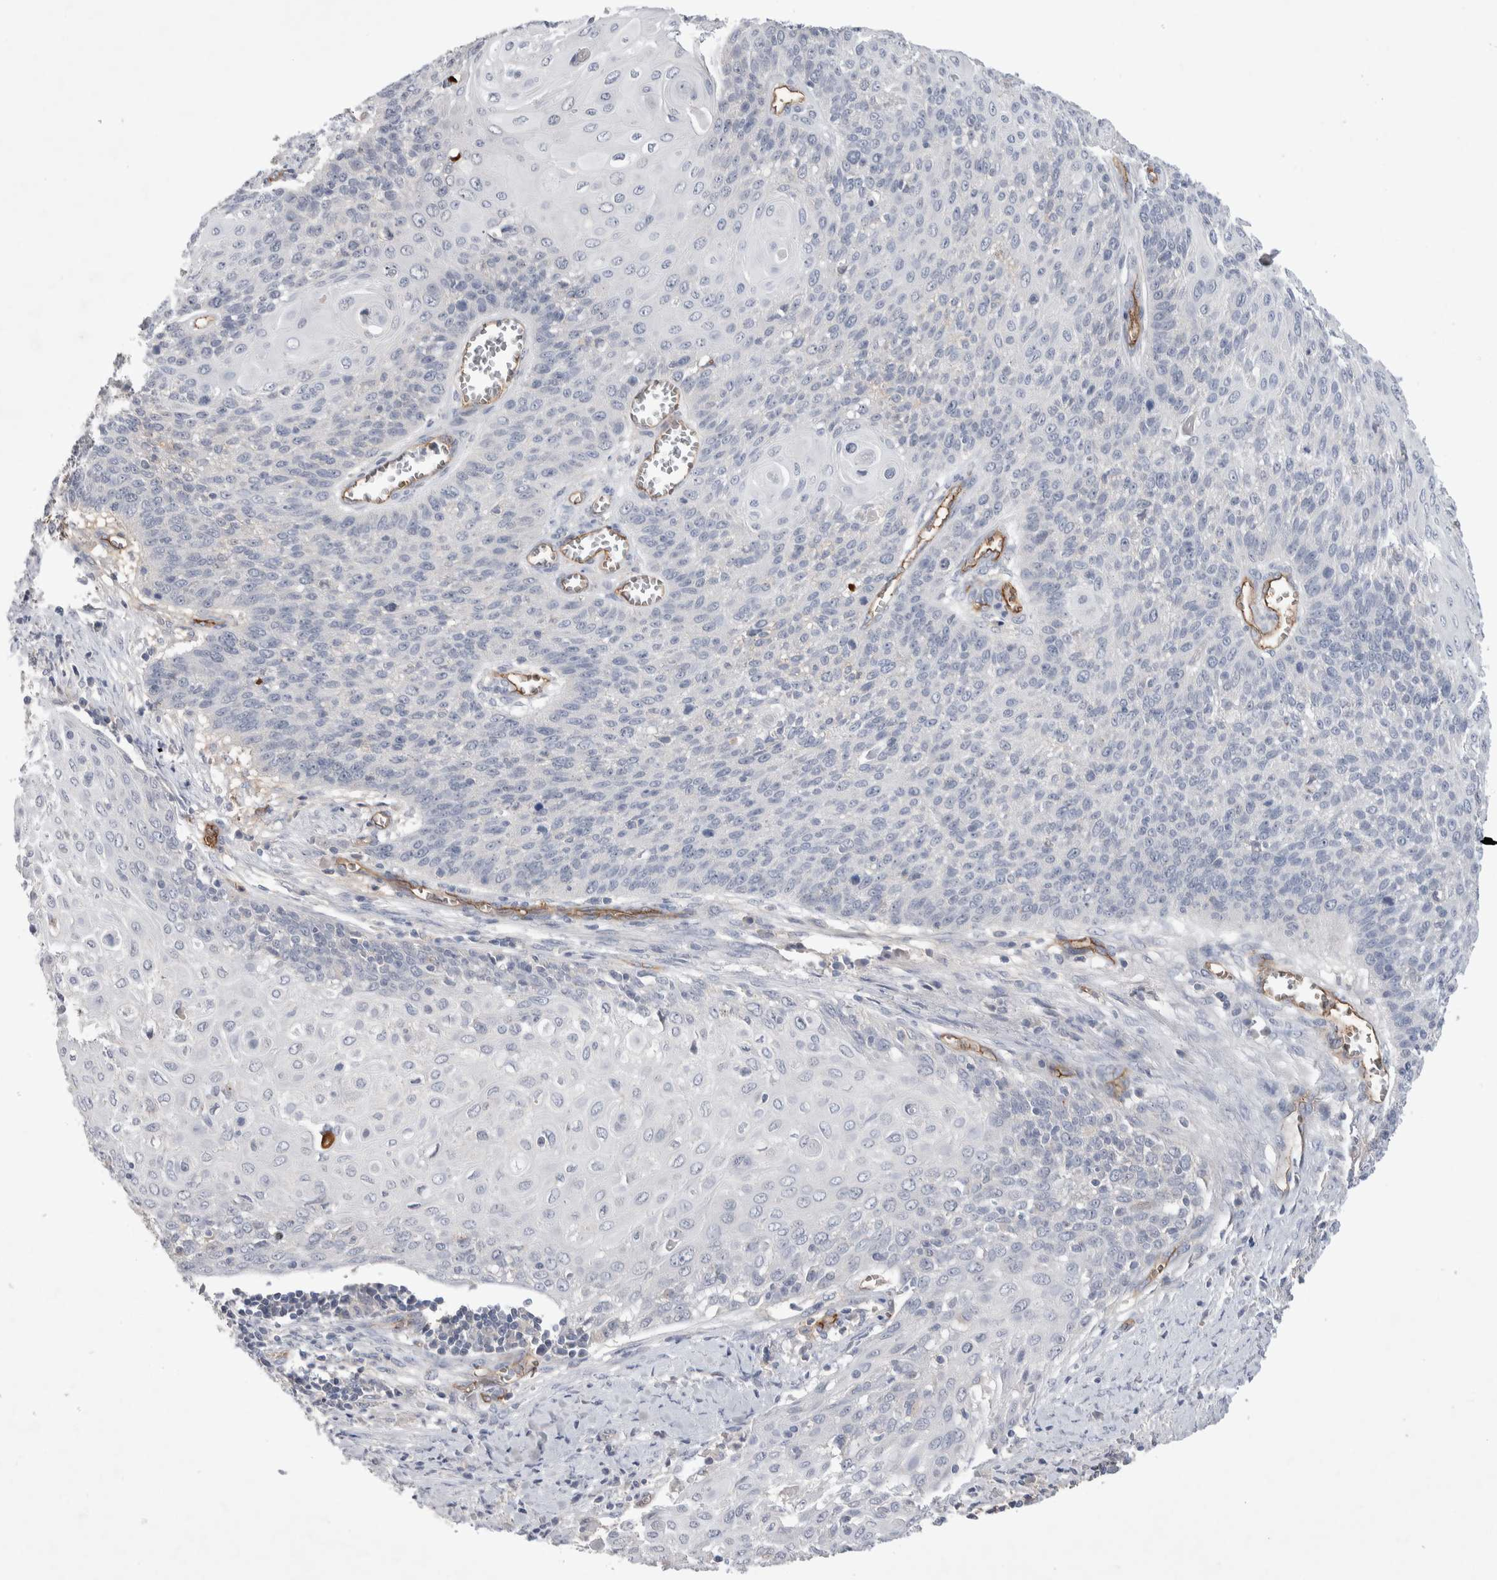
{"staining": {"intensity": "negative", "quantity": "none", "location": "none"}, "tissue": "cervical cancer", "cell_type": "Tumor cells", "image_type": "cancer", "snomed": [{"axis": "morphology", "description": "Squamous cell carcinoma, NOS"}, {"axis": "topography", "description": "Cervix"}], "caption": "Immunohistochemistry (IHC) of human squamous cell carcinoma (cervical) shows no staining in tumor cells.", "gene": "CEP131", "patient": {"sex": "female", "age": 39}}